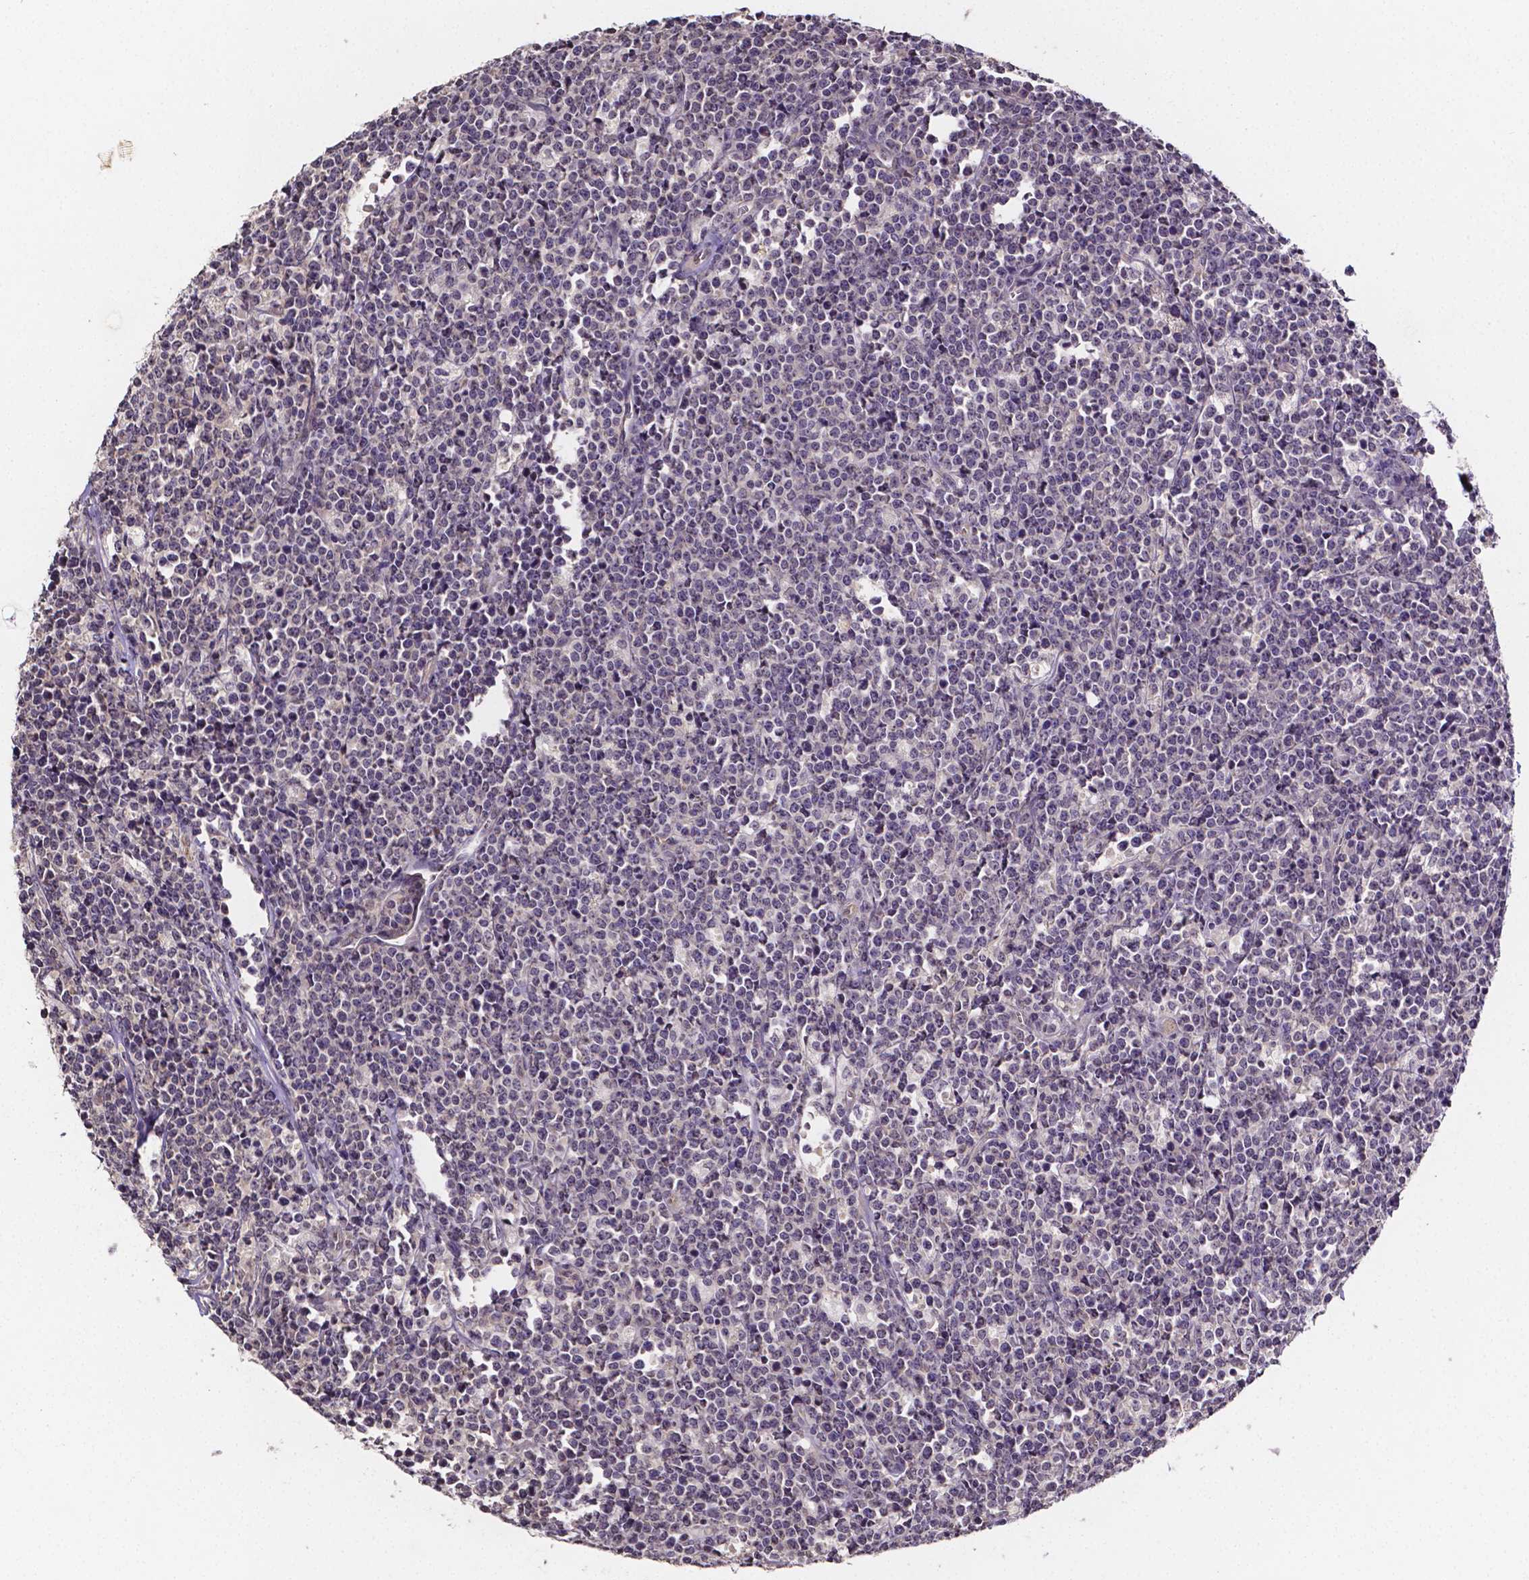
{"staining": {"intensity": "negative", "quantity": "none", "location": "none"}, "tissue": "lymphoma", "cell_type": "Tumor cells", "image_type": "cancer", "snomed": [{"axis": "morphology", "description": "Malignant lymphoma, non-Hodgkin's type, High grade"}, {"axis": "topography", "description": "Small intestine"}], "caption": "The photomicrograph exhibits no significant expression in tumor cells of malignant lymphoma, non-Hodgkin's type (high-grade).", "gene": "NRGN", "patient": {"sex": "female", "age": 56}}